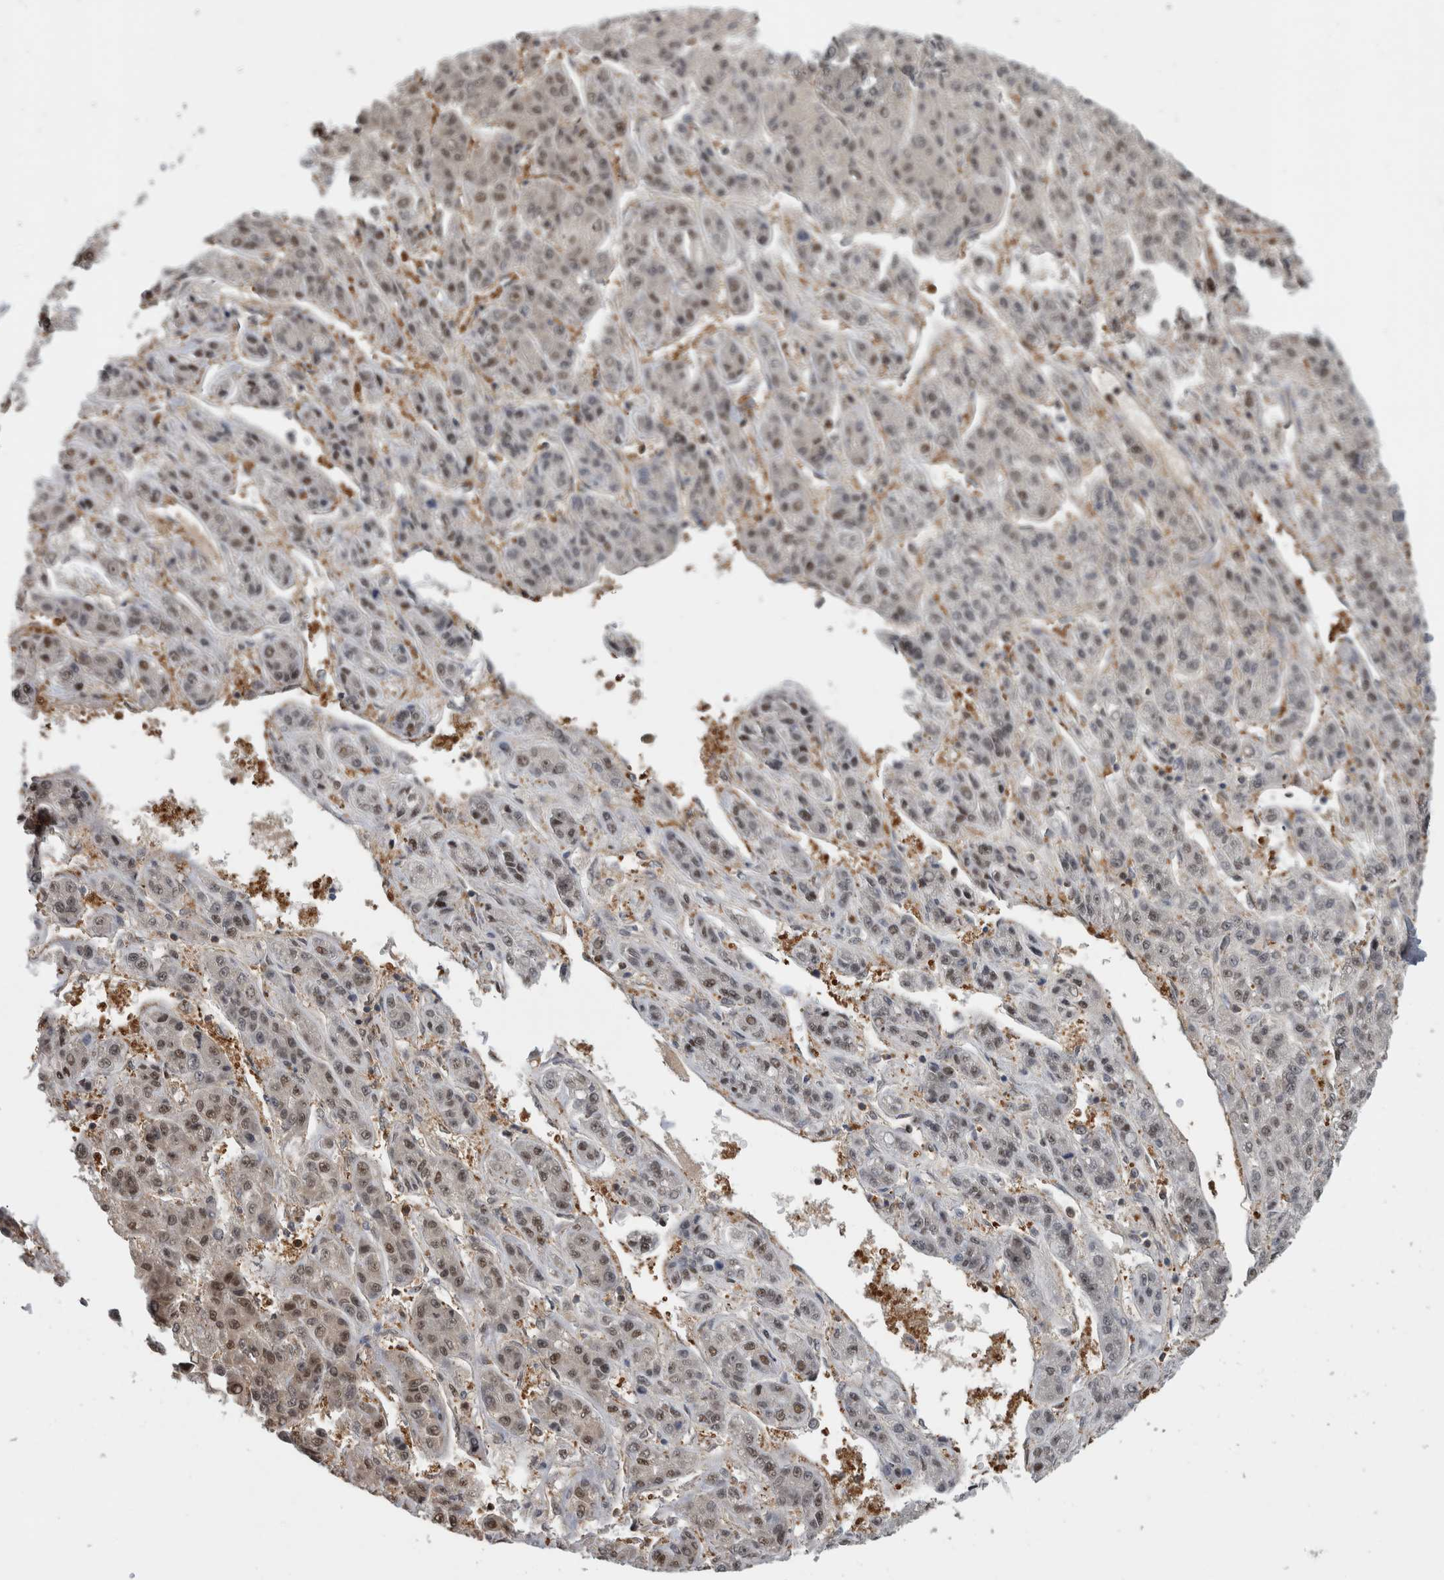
{"staining": {"intensity": "moderate", "quantity": "<25%", "location": "cytoplasmic/membranous,nuclear"}, "tissue": "liver cancer", "cell_type": "Tumor cells", "image_type": "cancer", "snomed": [{"axis": "morphology", "description": "Carcinoma, Hepatocellular, NOS"}, {"axis": "topography", "description": "Liver"}], "caption": "IHC of liver cancer (hepatocellular carcinoma) displays low levels of moderate cytoplasmic/membranous and nuclear positivity in about <25% of tumor cells. (Brightfield microscopy of DAB IHC at high magnification).", "gene": "TDRD7", "patient": {"sex": "male", "age": 70}}